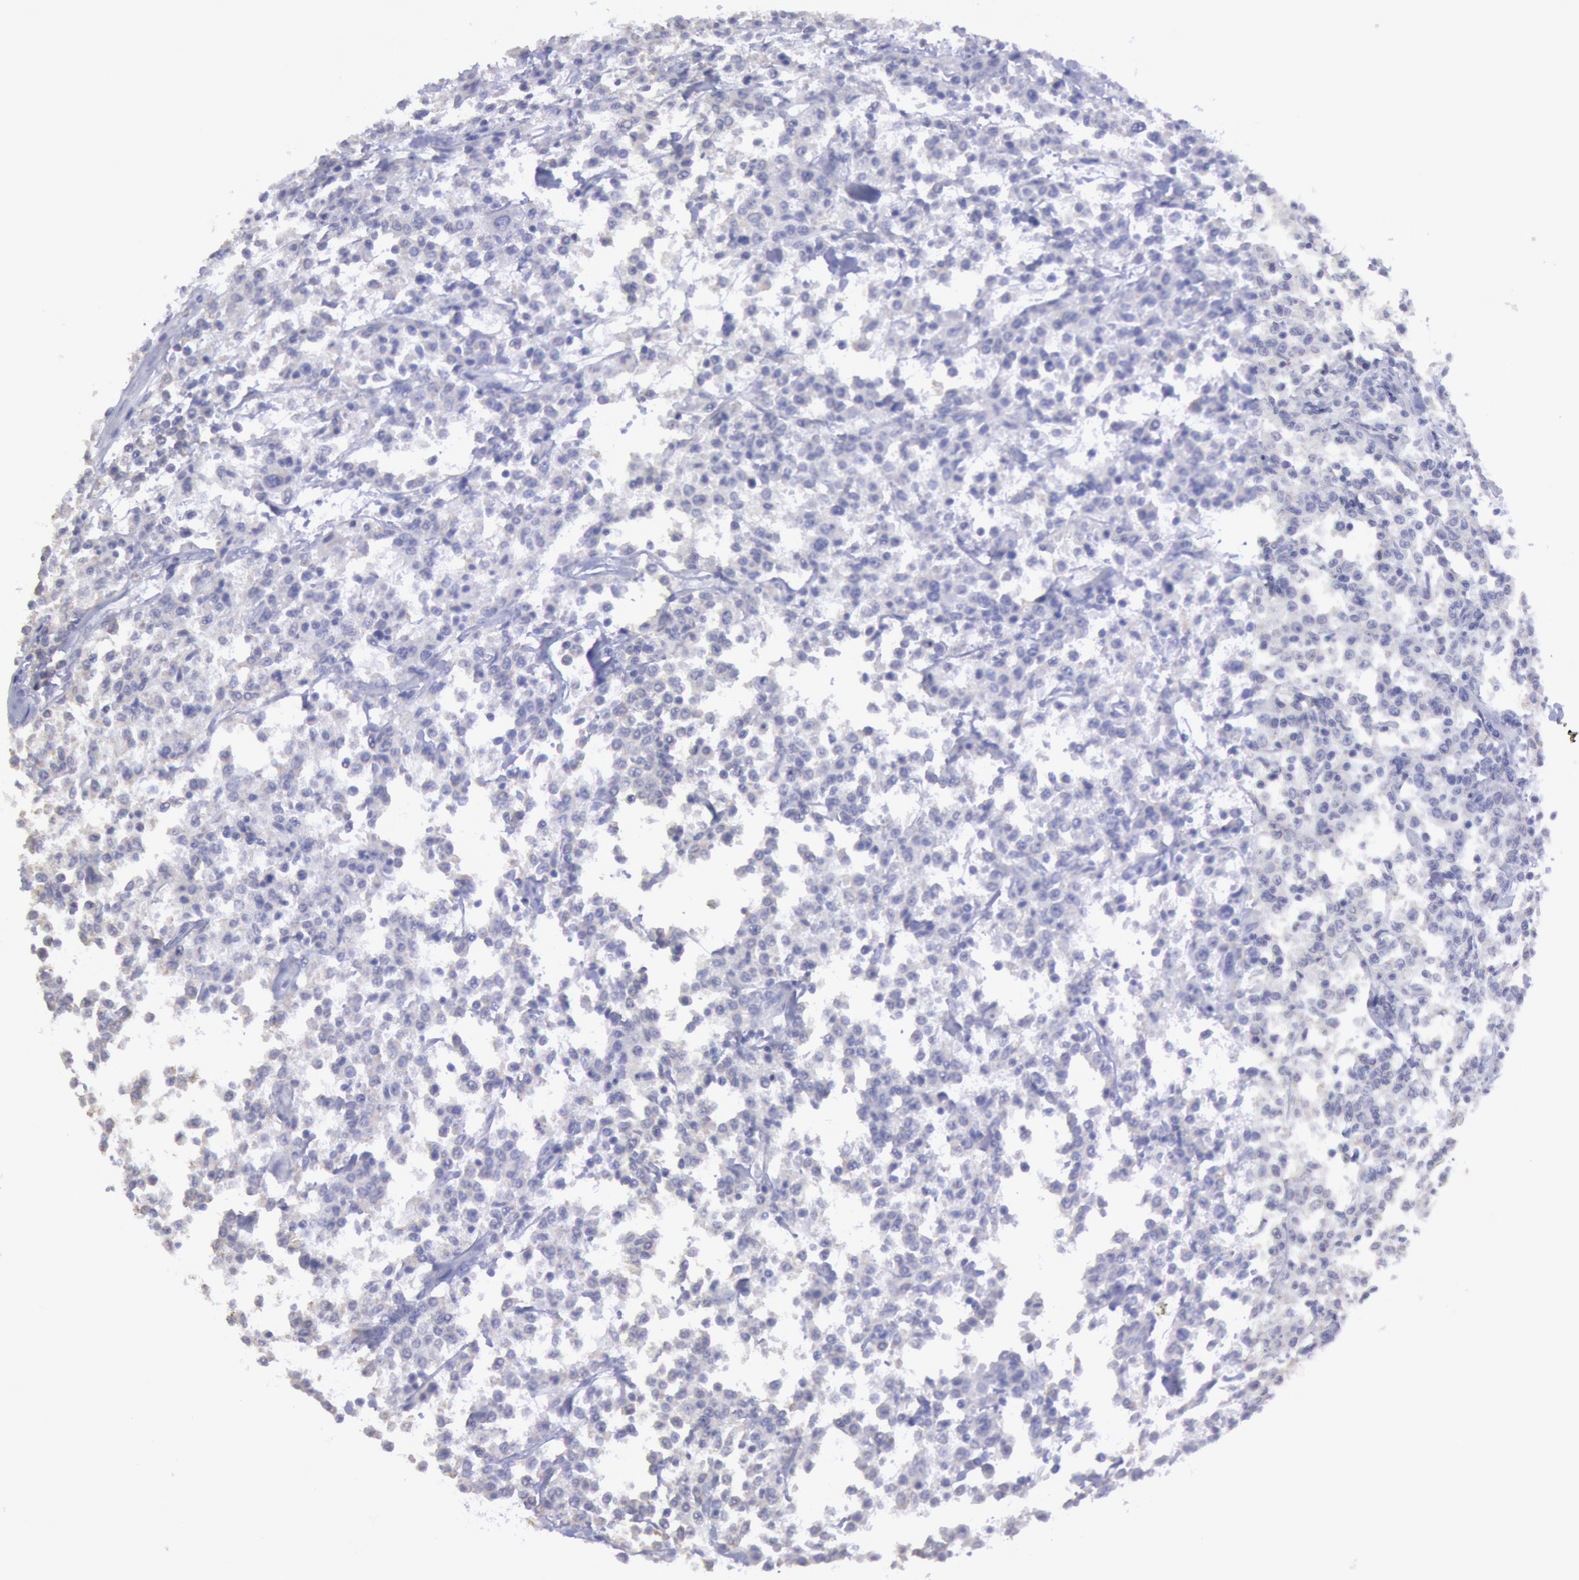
{"staining": {"intensity": "negative", "quantity": "none", "location": "none"}, "tissue": "lymphoma", "cell_type": "Tumor cells", "image_type": "cancer", "snomed": [{"axis": "morphology", "description": "Malignant lymphoma, non-Hodgkin's type, Low grade"}, {"axis": "topography", "description": "Small intestine"}], "caption": "Immunohistochemical staining of low-grade malignant lymphoma, non-Hodgkin's type reveals no significant positivity in tumor cells.", "gene": "MYH7", "patient": {"sex": "female", "age": 59}}